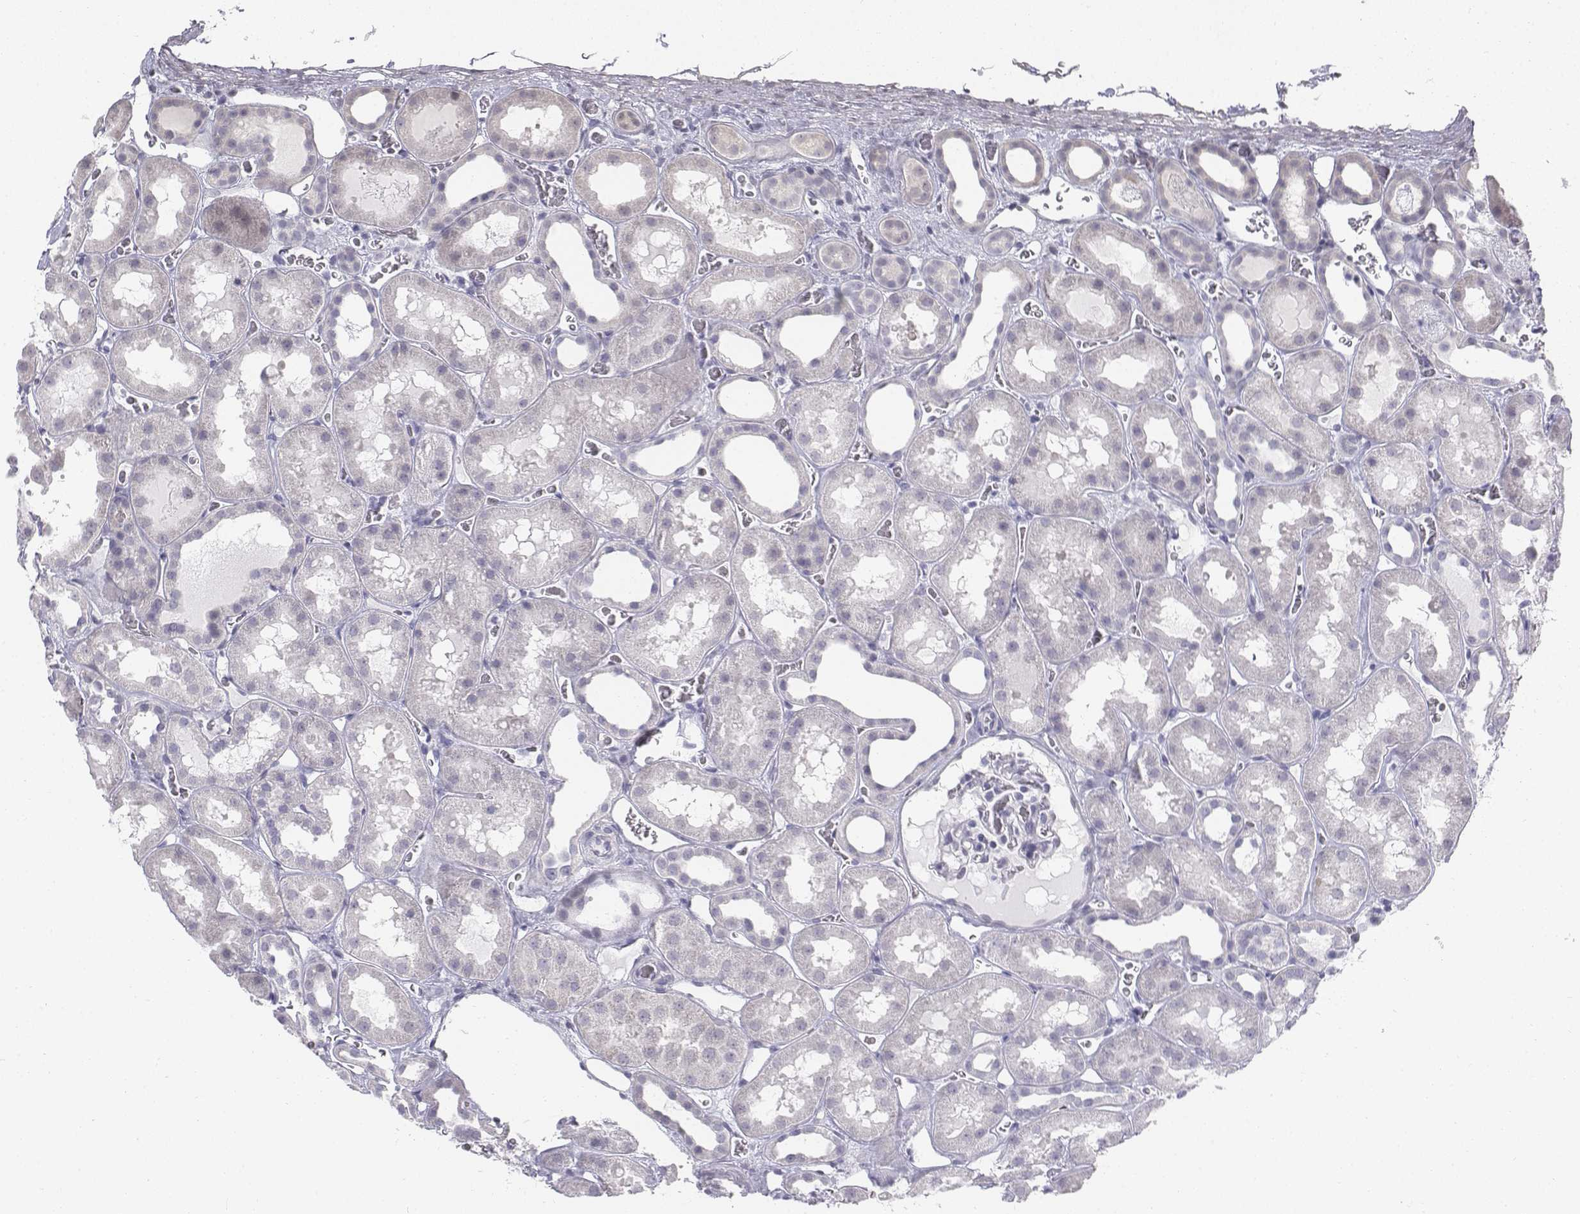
{"staining": {"intensity": "negative", "quantity": "none", "location": "none"}, "tissue": "kidney", "cell_type": "Cells in glomeruli", "image_type": "normal", "snomed": [{"axis": "morphology", "description": "Normal tissue, NOS"}, {"axis": "topography", "description": "Kidney"}], "caption": "The image demonstrates no significant staining in cells in glomeruli of kidney.", "gene": "PENK", "patient": {"sex": "female", "age": 41}}